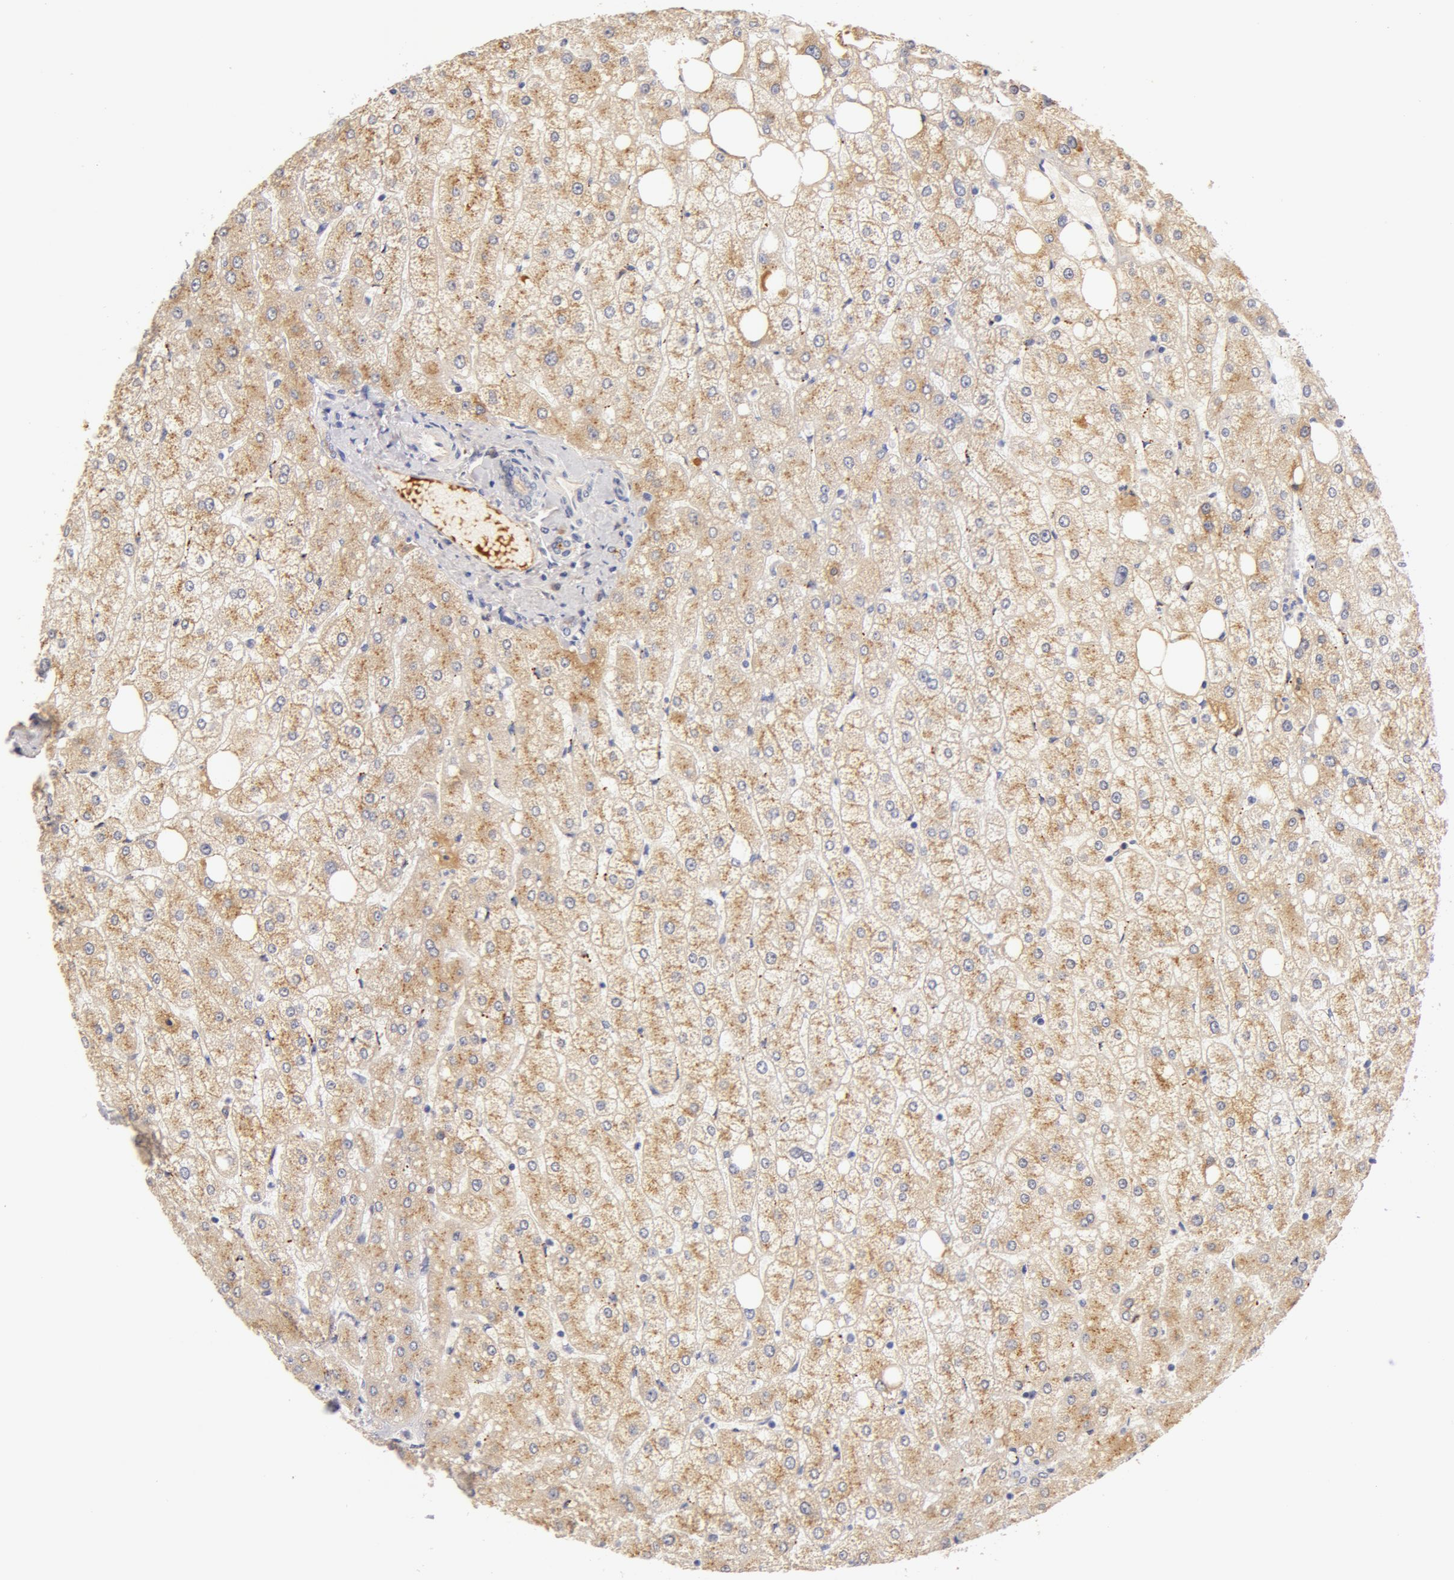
{"staining": {"intensity": "negative", "quantity": "none", "location": "none"}, "tissue": "liver", "cell_type": "Cholangiocytes", "image_type": "normal", "snomed": [{"axis": "morphology", "description": "Normal tissue, NOS"}, {"axis": "topography", "description": "Liver"}], "caption": "A high-resolution histopathology image shows immunohistochemistry staining of normal liver, which reveals no significant positivity in cholangiocytes.", "gene": "GC", "patient": {"sex": "male", "age": 35}}